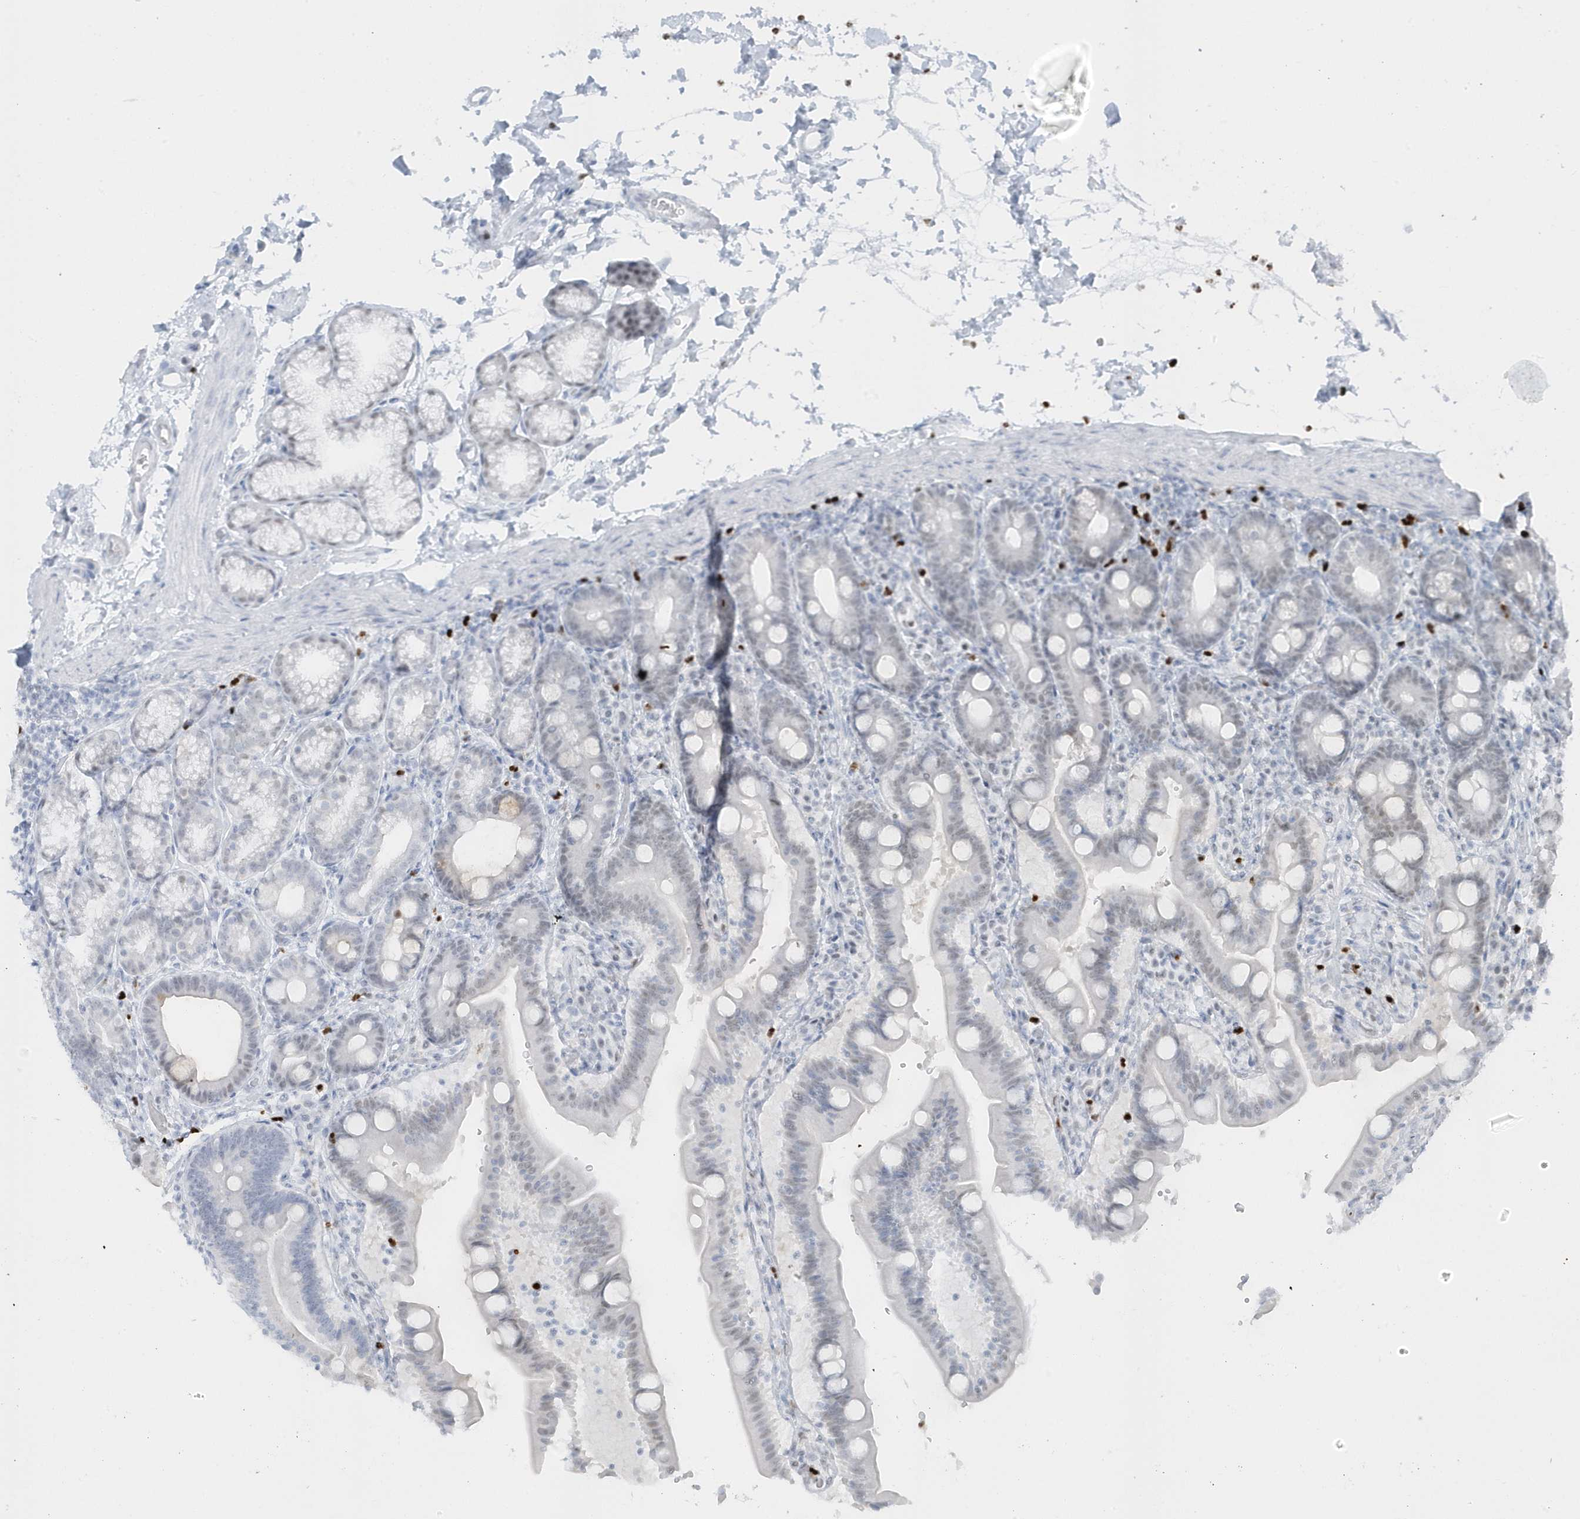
{"staining": {"intensity": "negative", "quantity": "none", "location": "none"}, "tissue": "duodenum", "cell_type": "Glandular cells", "image_type": "normal", "snomed": [{"axis": "morphology", "description": "Normal tissue, NOS"}, {"axis": "topography", "description": "Duodenum"}], "caption": "IHC micrograph of normal duodenum: duodenum stained with DAB (3,3'-diaminobenzidine) shows no significant protein staining in glandular cells.", "gene": "SMIM34", "patient": {"sex": "male", "age": 54}}